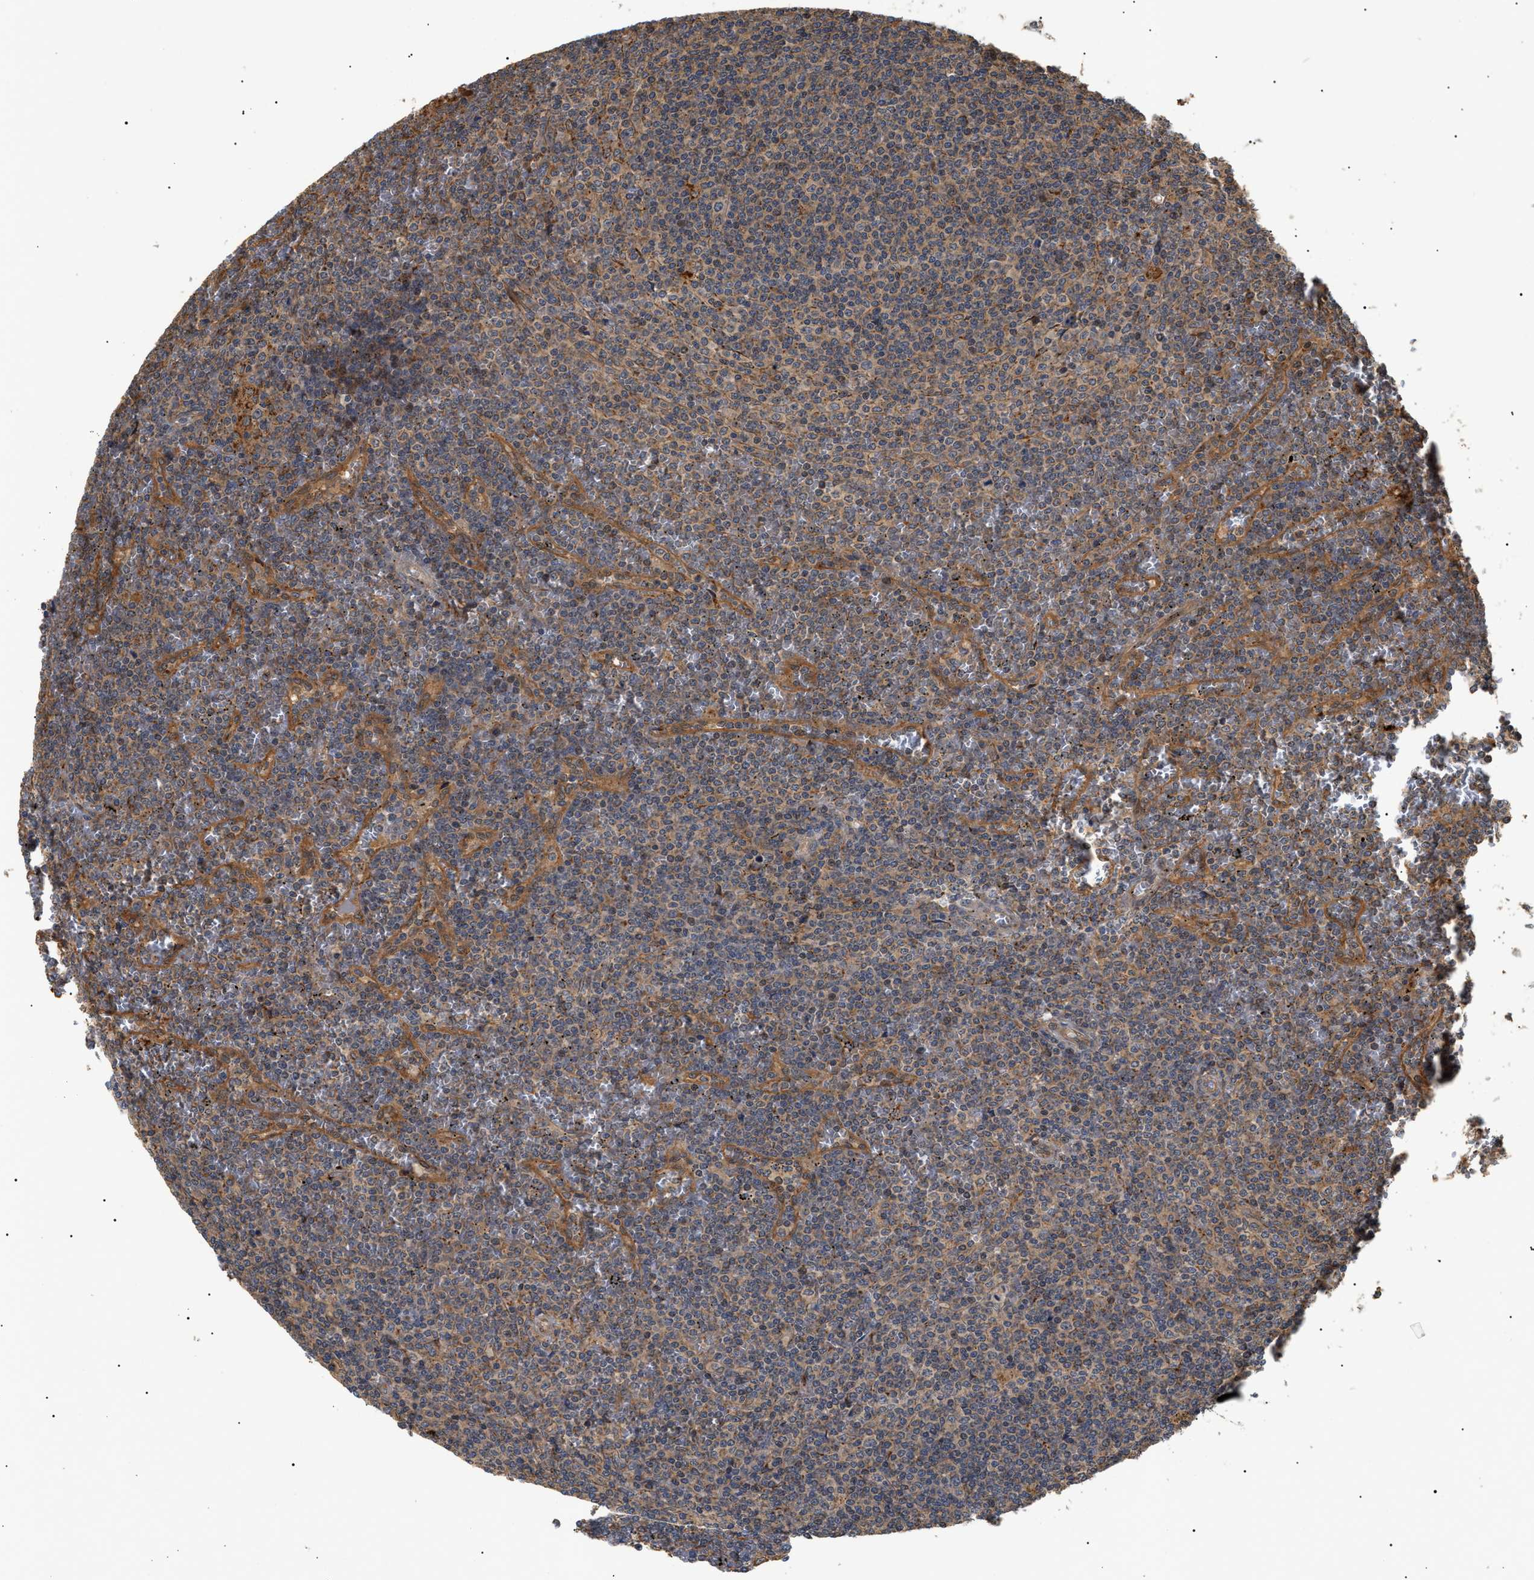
{"staining": {"intensity": "weak", "quantity": "25%-75%", "location": "cytoplasmic/membranous,nuclear"}, "tissue": "lymphoma", "cell_type": "Tumor cells", "image_type": "cancer", "snomed": [{"axis": "morphology", "description": "Malignant lymphoma, non-Hodgkin's type, Low grade"}, {"axis": "topography", "description": "Spleen"}], "caption": "Approximately 25%-75% of tumor cells in lymphoma display weak cytoplasmic/membranous and nuclear protein positivity as visualized by brown immunohistochemical staining.", "gene": "ASTL", "patient": {"sex": "female", "age": 19}}